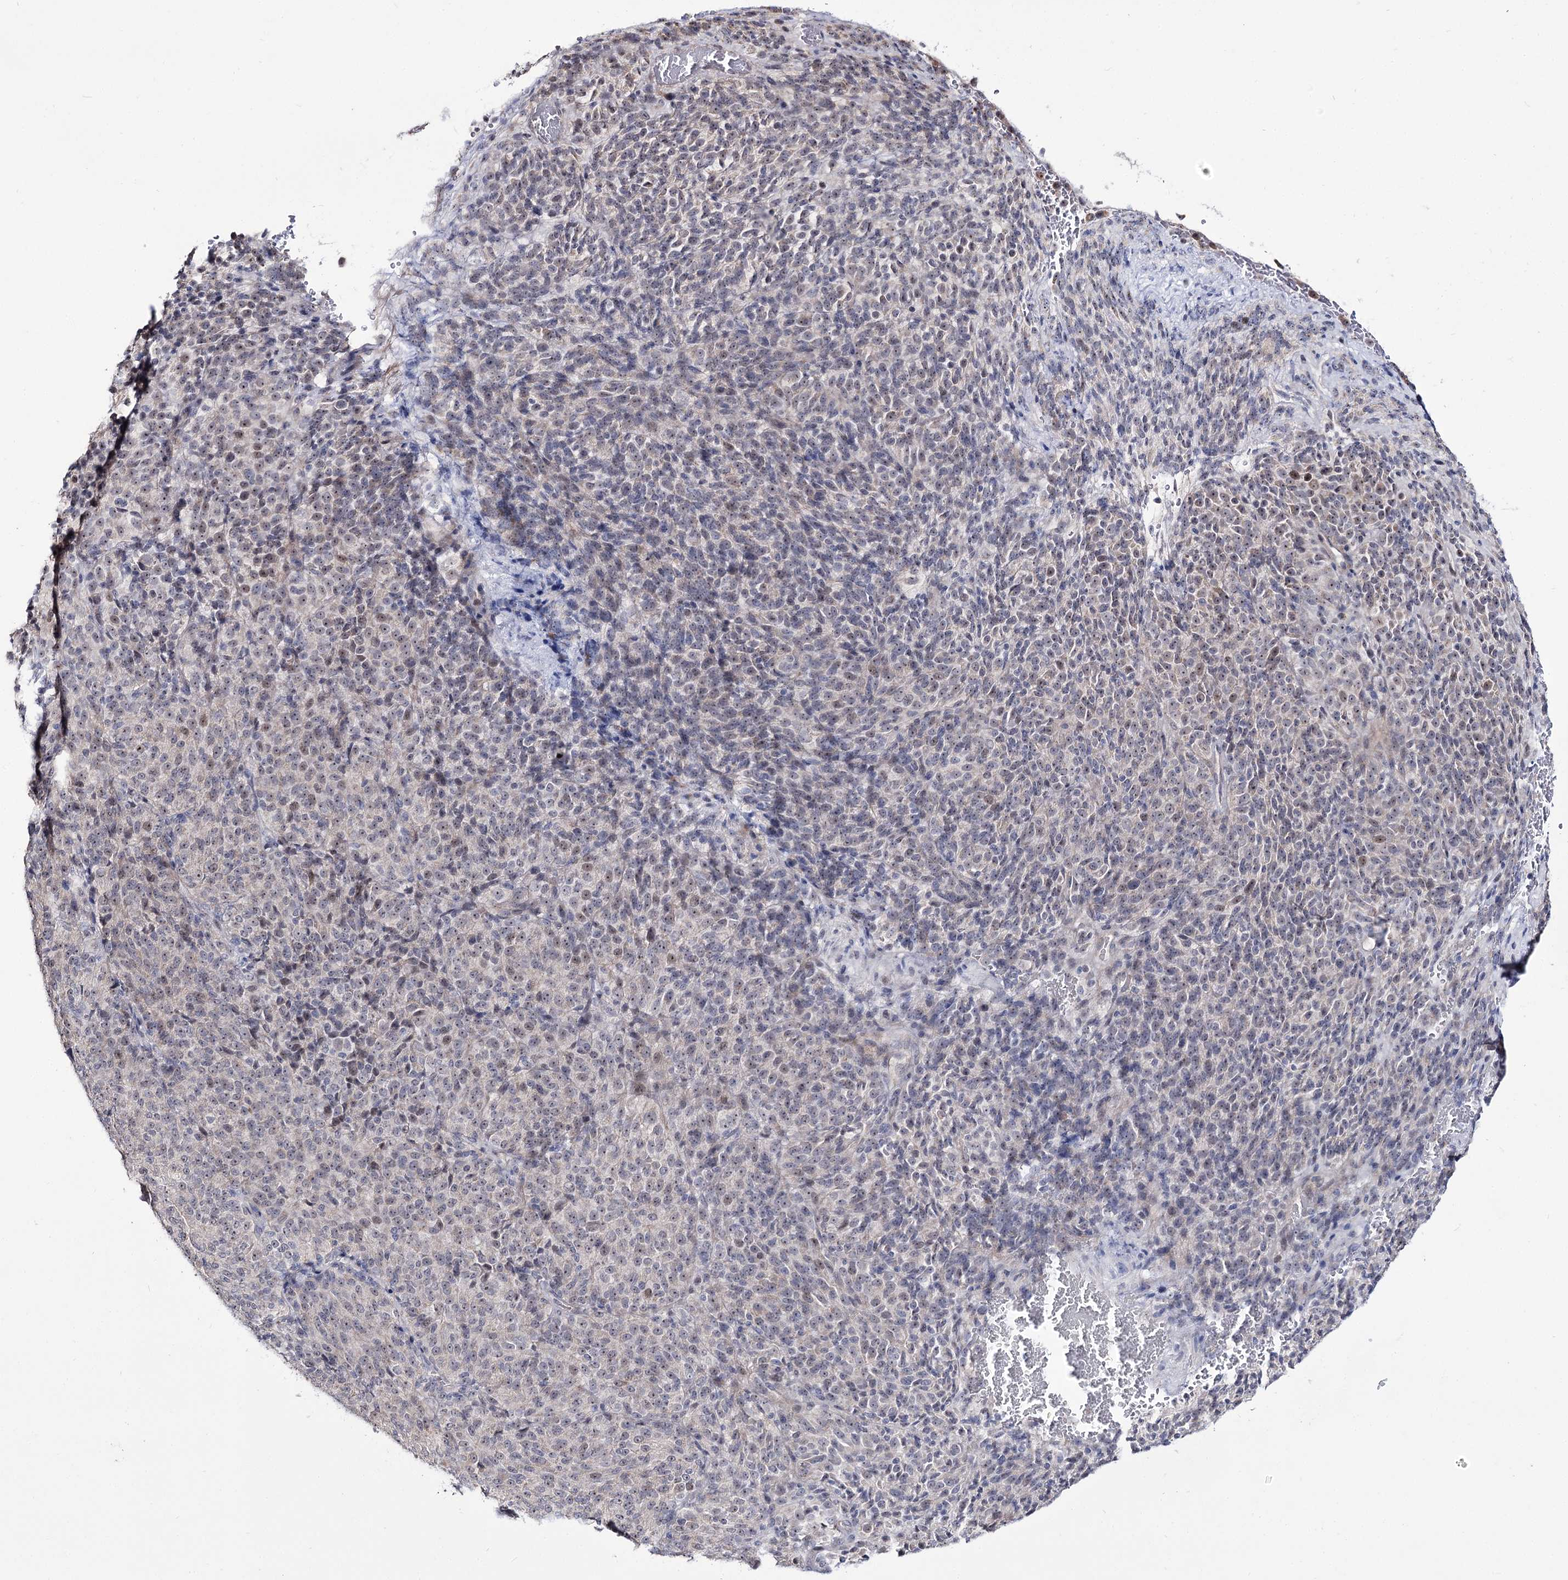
{"staining": {"intensity": "negative", "quantity": "none", "location": "none"}, "tissue": "melanoma", "cell_type": "Tumor cells", "image_type": "cancer", "snomed": [{"axis": "morphology", "description": "Malignant melanoma, Metastatic site"}, {"axis": "topography", "description": "Brain"}], "caption": "Immunohistochemistry of malignant melanoma (metastatic site) exhibits no staining in tumor cells.", "gene": "RRP9", "patient": {"sex": "female", "age": 56}}